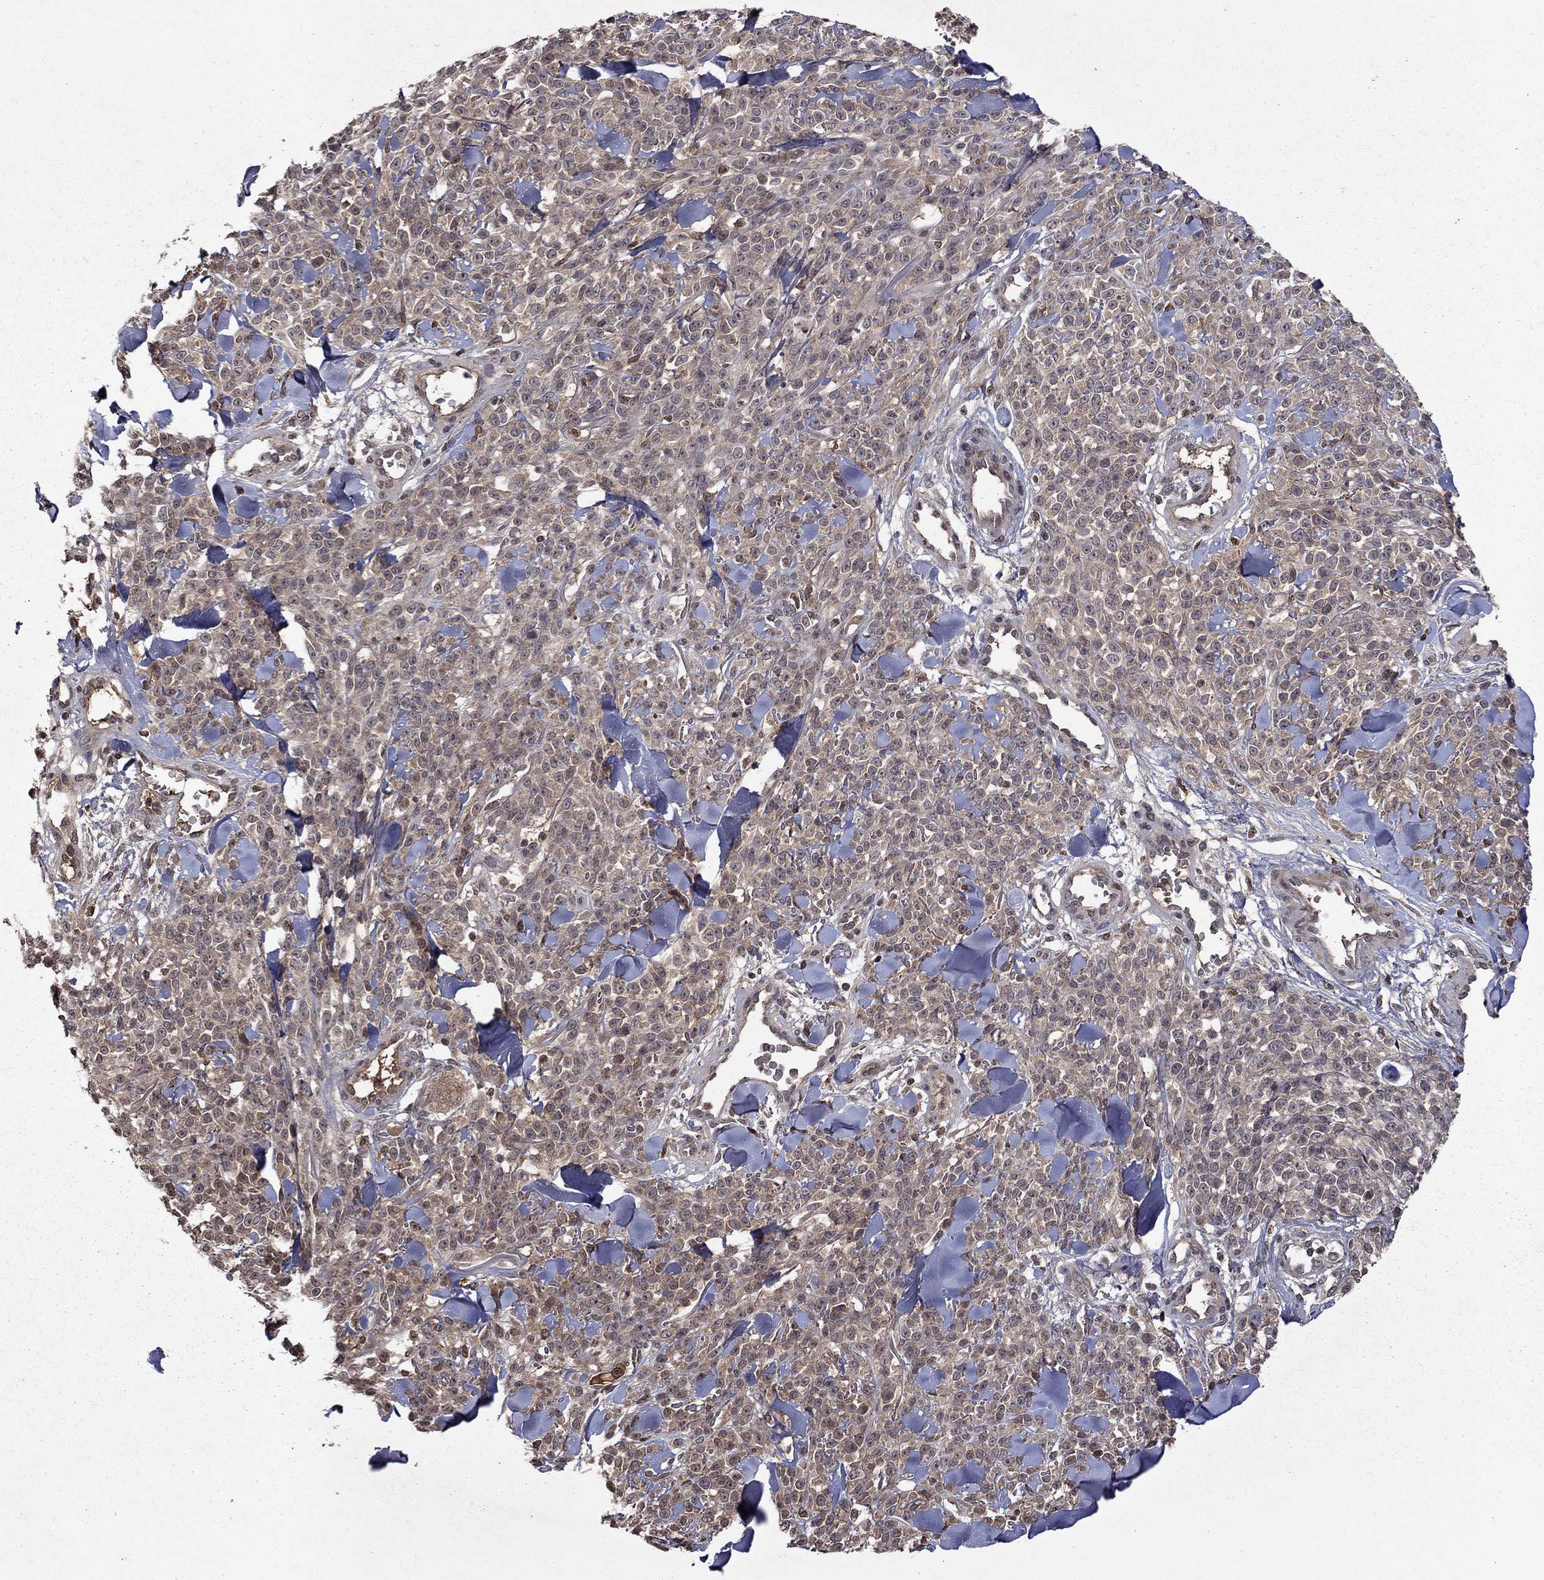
{"staining": {"intensity": "negative", "quantity": "none", "location": "none"}, "tissue": "melanoma", "cell_type": "Tumor cells", "image_type": "cancer", "snomed": [{"axis": "morphology", "description": "Malignant melanoma, NOS"}, {"axis": "topography", "description": "Skin"}, {"axis": "topography", "description": "Skin of trunk"}], "caption": "Immunohistochemistry (IHC) photomicrograph of melanoma stained for a protein (brown), which shows no expression in tumor cells.", "gene": "NLGN1", "patient": {"sex": "male", "age": 74}}